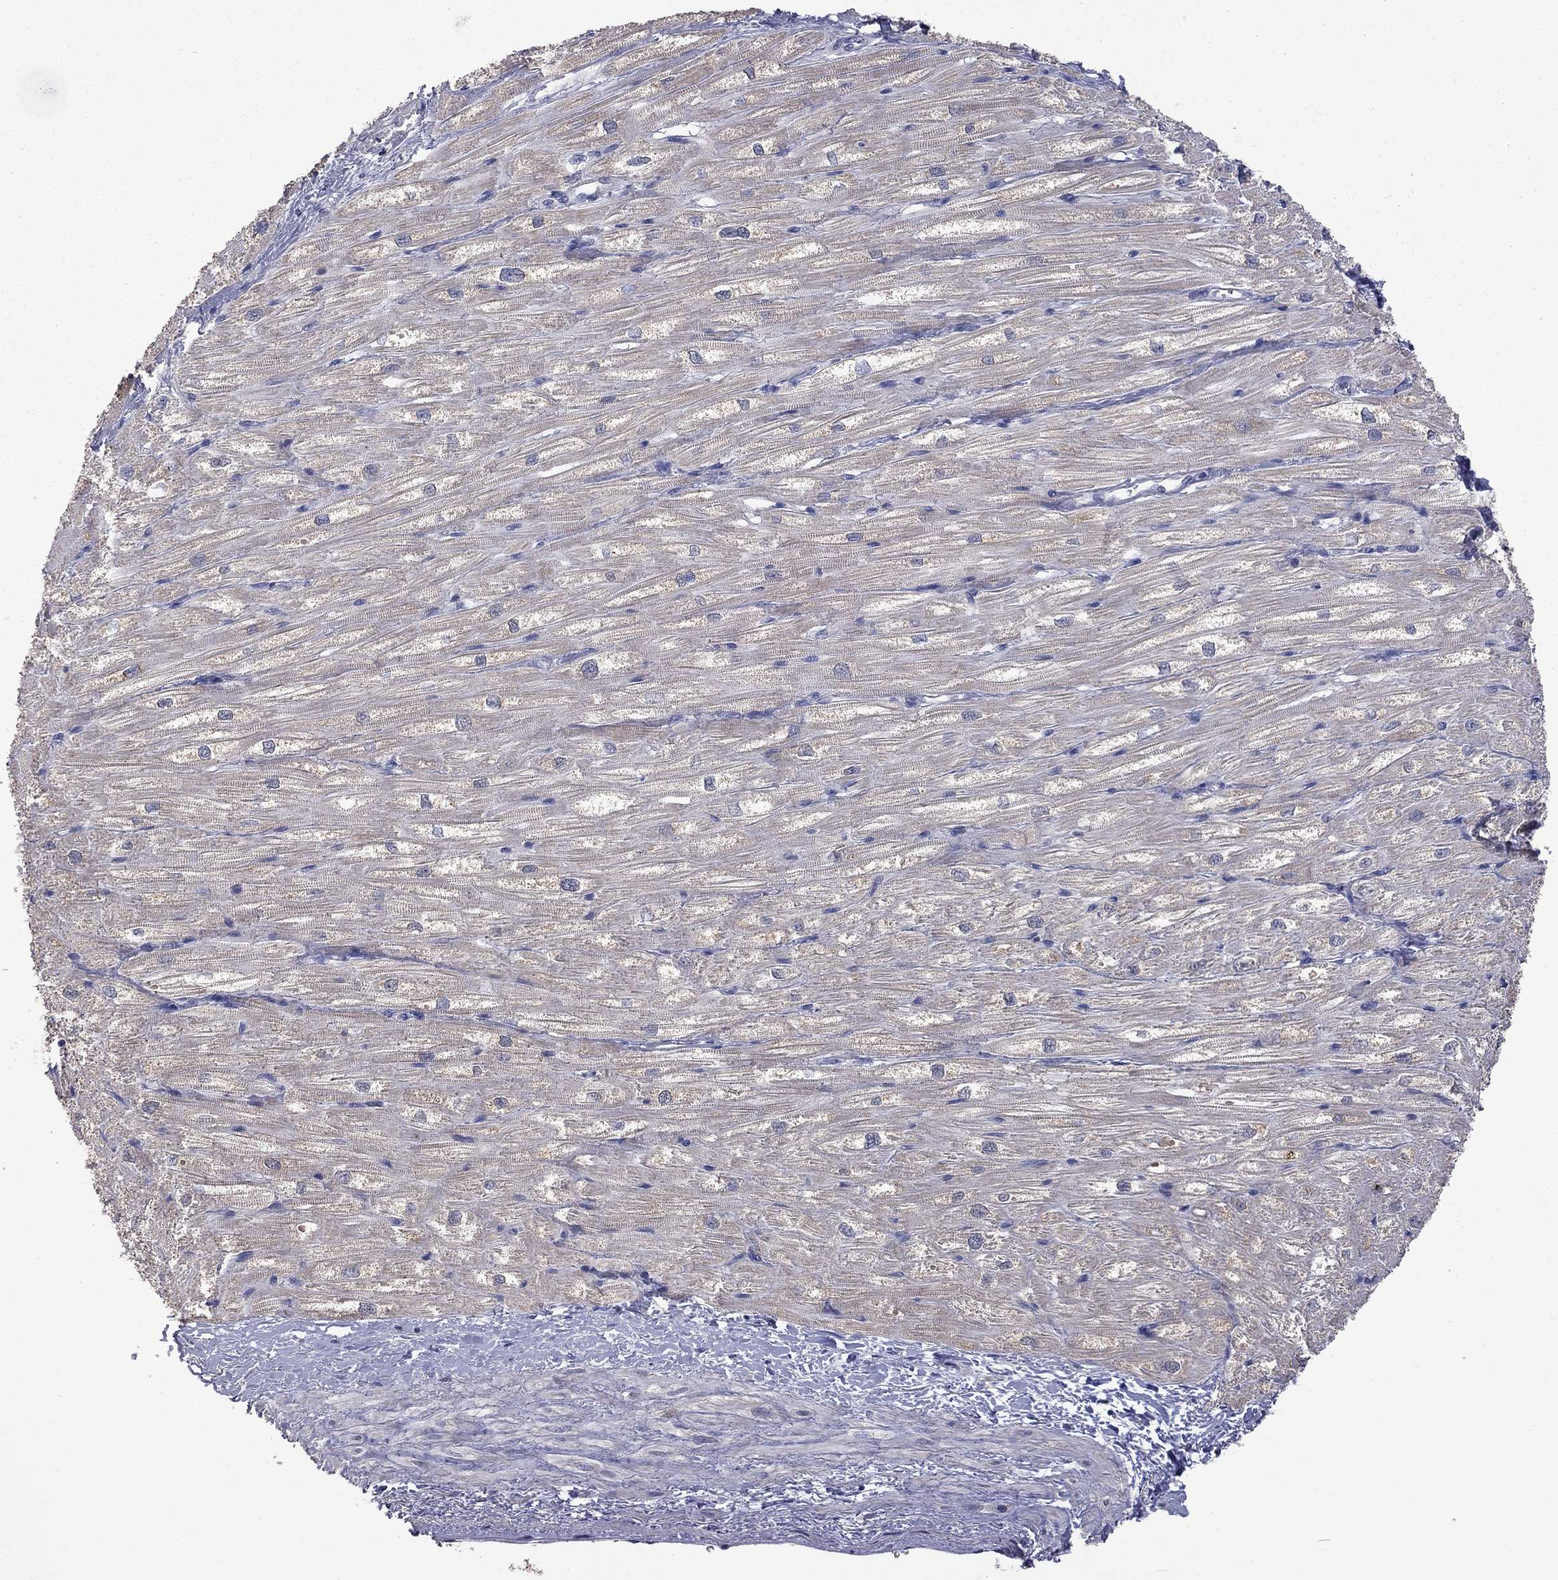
{"staining": {"intensity": "negative", "quantity": "none", "location": "none"}, "tissue": "heart muscle", "cell_type": "Cardiomyocytes", "image_type": "normal", "snomed": [{"axis": "morphology", "description": "Normal tissue, NOS"}, {"axis": "topography", "description": "Heart"}], "caption": "Immunohistochemistry of benign heart muscle demonstrates no staining in cardiomyocytes.", "gene": "HTR6", "patient": {"sex": "male", "age": 57}}